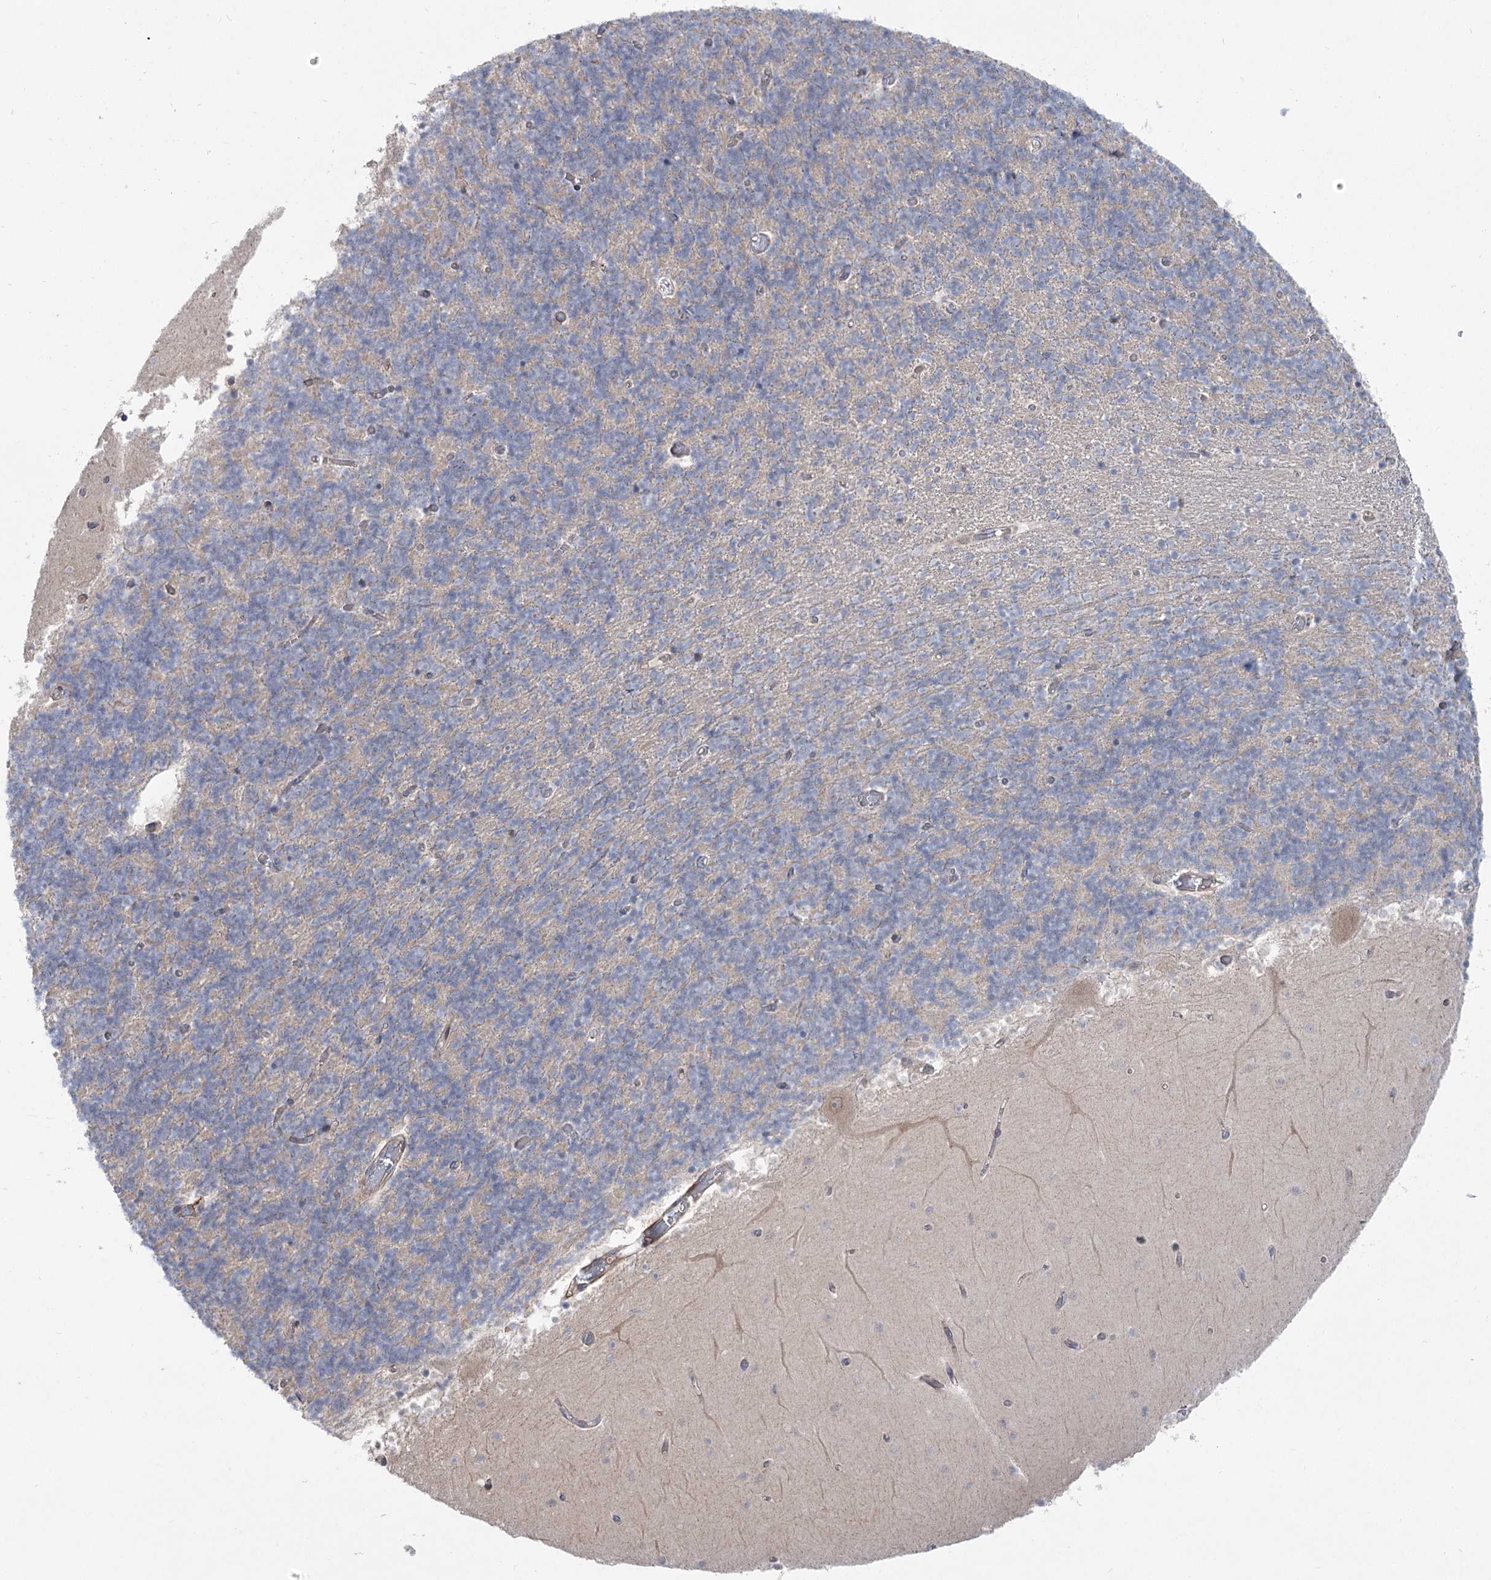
{"staining": {"intensity": "negative", "quantity": "none", "location": "none"}, "tissue": "cerebellum", "cell_type": "Cells in granular layer", "image_type": "normal", "snomed": [{"axis": "morphology", "description": "Normal tissue, NOS"}, {"axis": "topography", "description": "Cerebellum"}], "caption": "IHC image of benign human cerebellum stained for a protein (brown), which displays no expression in cells in granular layer. Nuclei are stained in blue.", "gene": "SH3BP5L", "patient": {"sex": "female", "age": 28}}